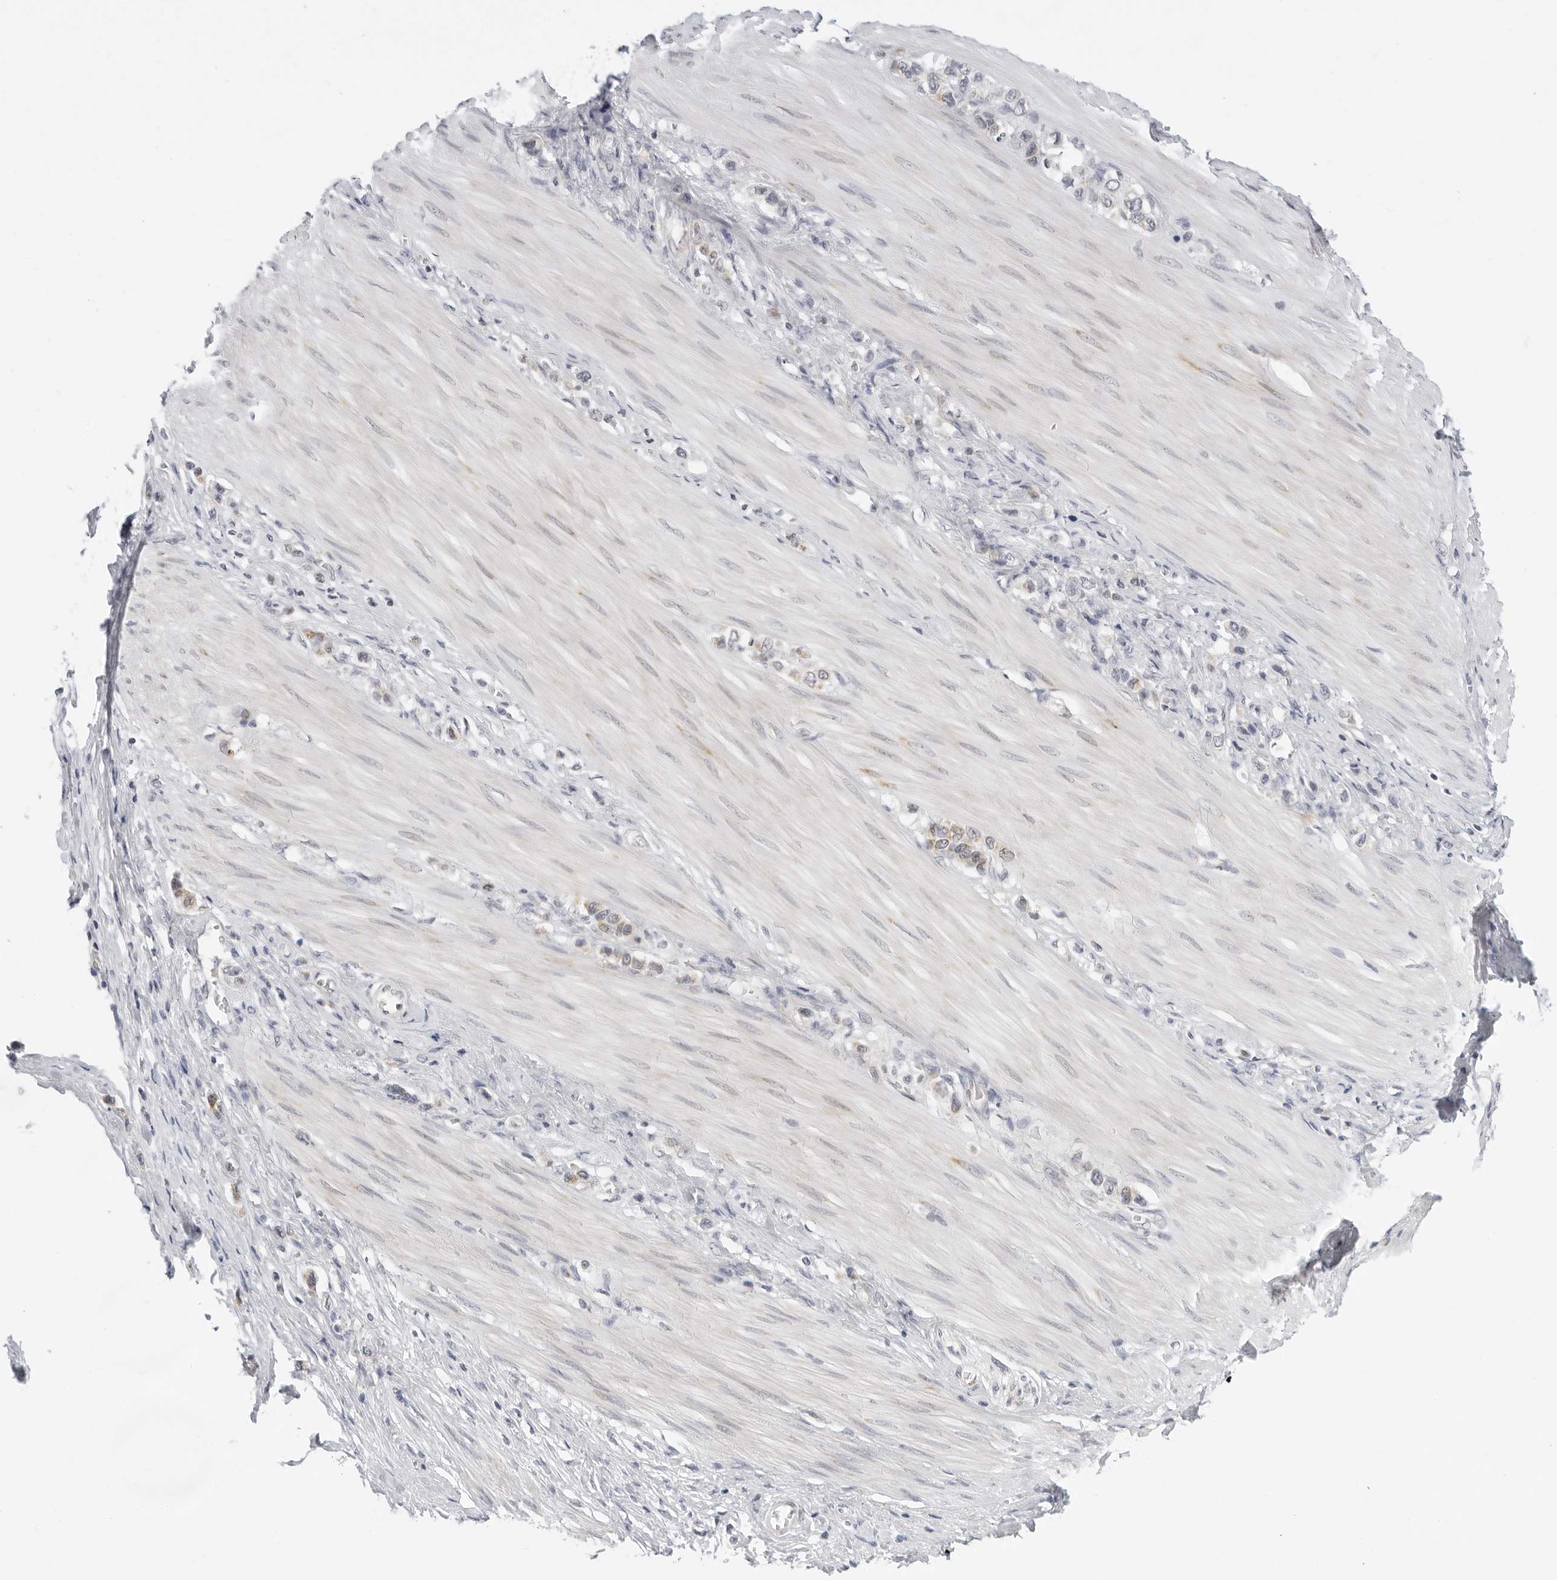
{"staining": {"intensity": "weak", "quantity": "<25%", "location": "cytoplasmic/membranous"}, "tissue": "stomach cancer", "cell_type": "Tumor cells", "image_type": "cancer", "snomed": [{"axis": "morphology", "description": "Adenocarcinoma, NOS"}, {"axis": "topography", "description": "Stomach"}], "caption": "DAB immunohistochemical staining of human adenocarcinoma (stomach) displays no significant expression in tumor cells.", "gene": "CIART", "patient": {"sex": "female", "age": 65}}